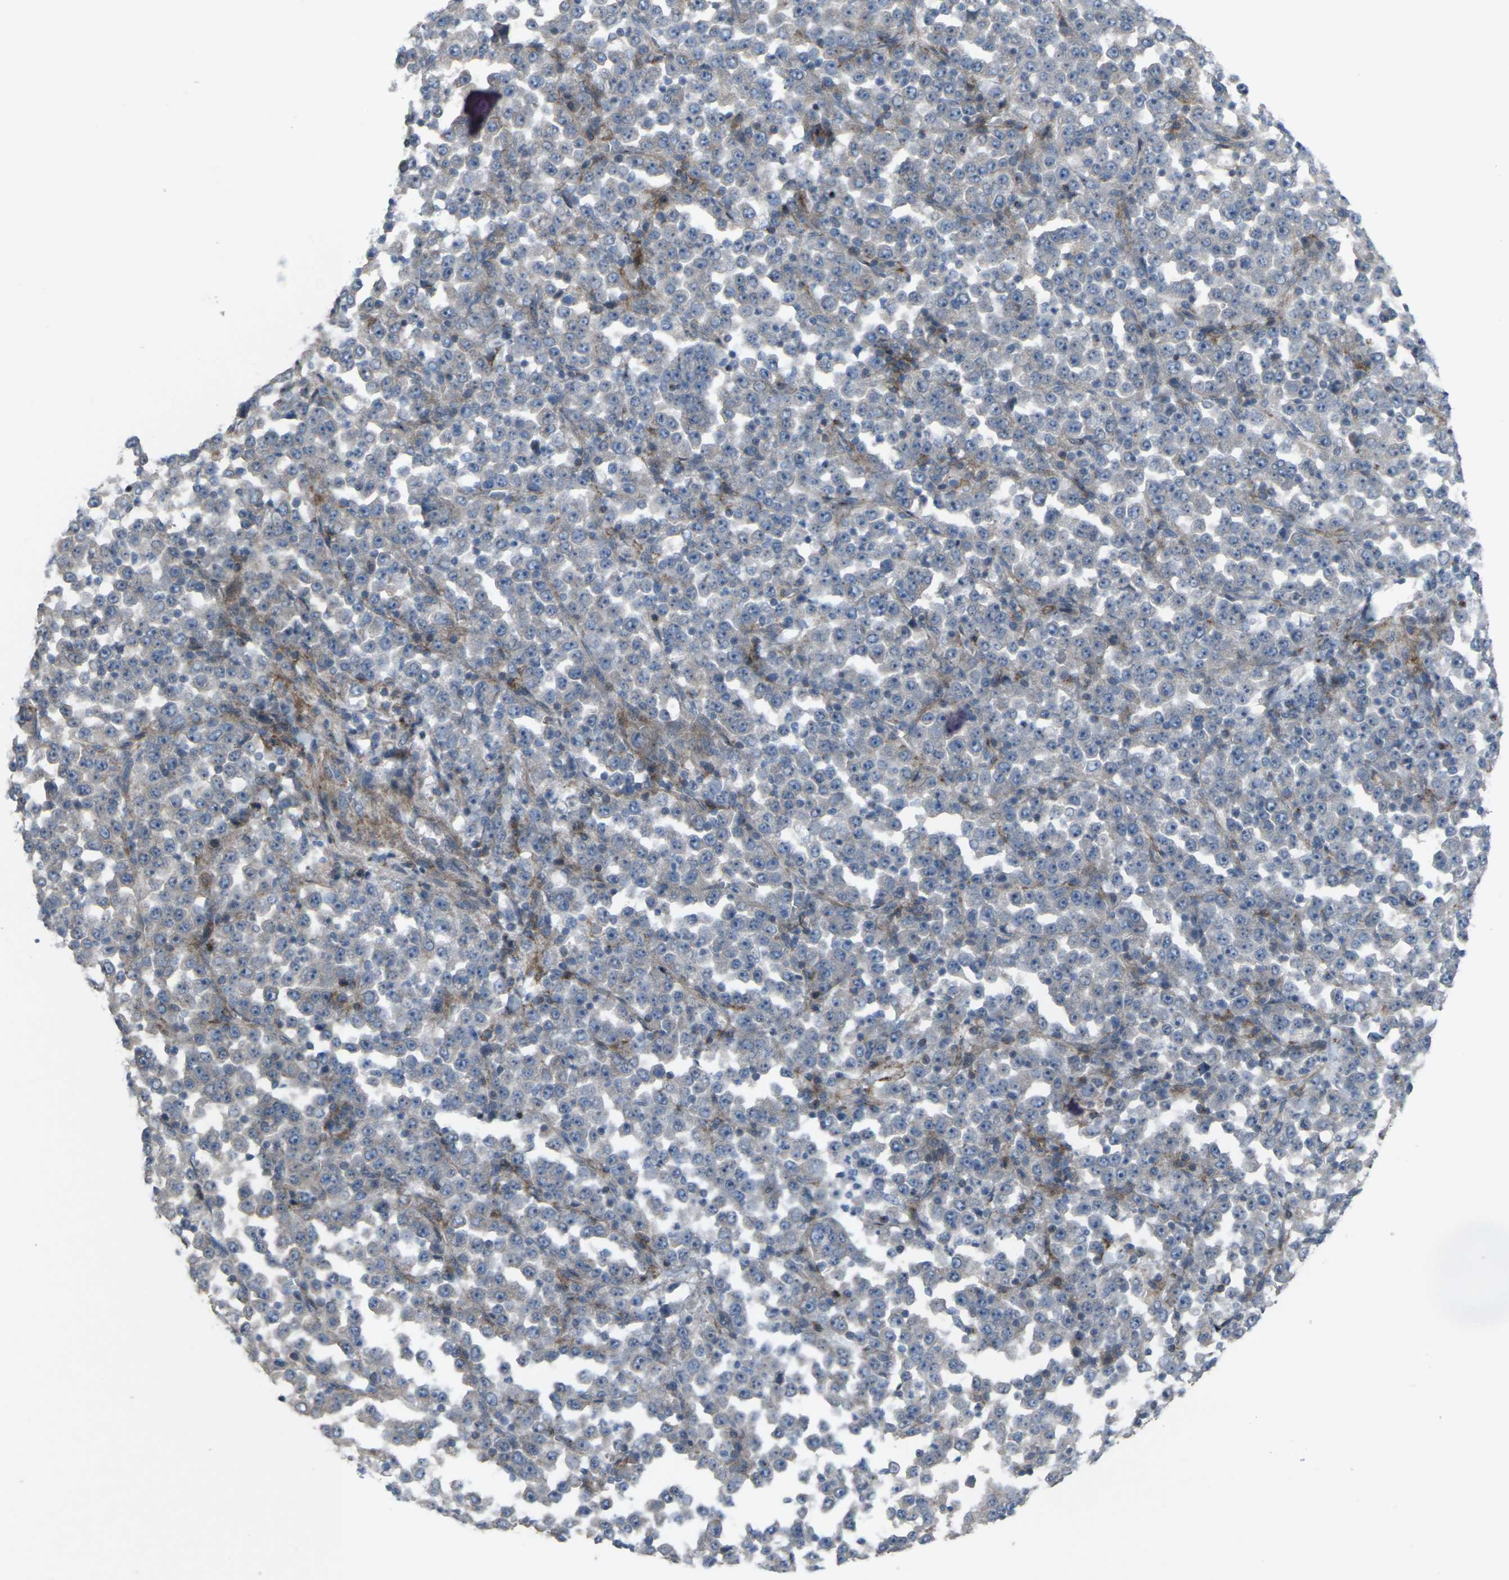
{"staining": {"intensity": "negative", "quantity": "none", "location": "none"}, "tissue": "stomach cancer", "cell_type": "Tumor cells", "image_type": "cancer", "snomed": [{"axis": "morphology", "description": "Normal tissue, NOS"}, {"axis": "morphology", "description": "Adenocarcinoma, NOS"}, {"axis": "topography", "description": "Stomach, upper"}, {"axis": "topography", "description": "Stomach"}], "caption": "The image shows no staining of tumor cells in stomach cancer (adenocarcinoma).", "gene": "CCR10", "patient": {"sex": "male", "age": 59}}